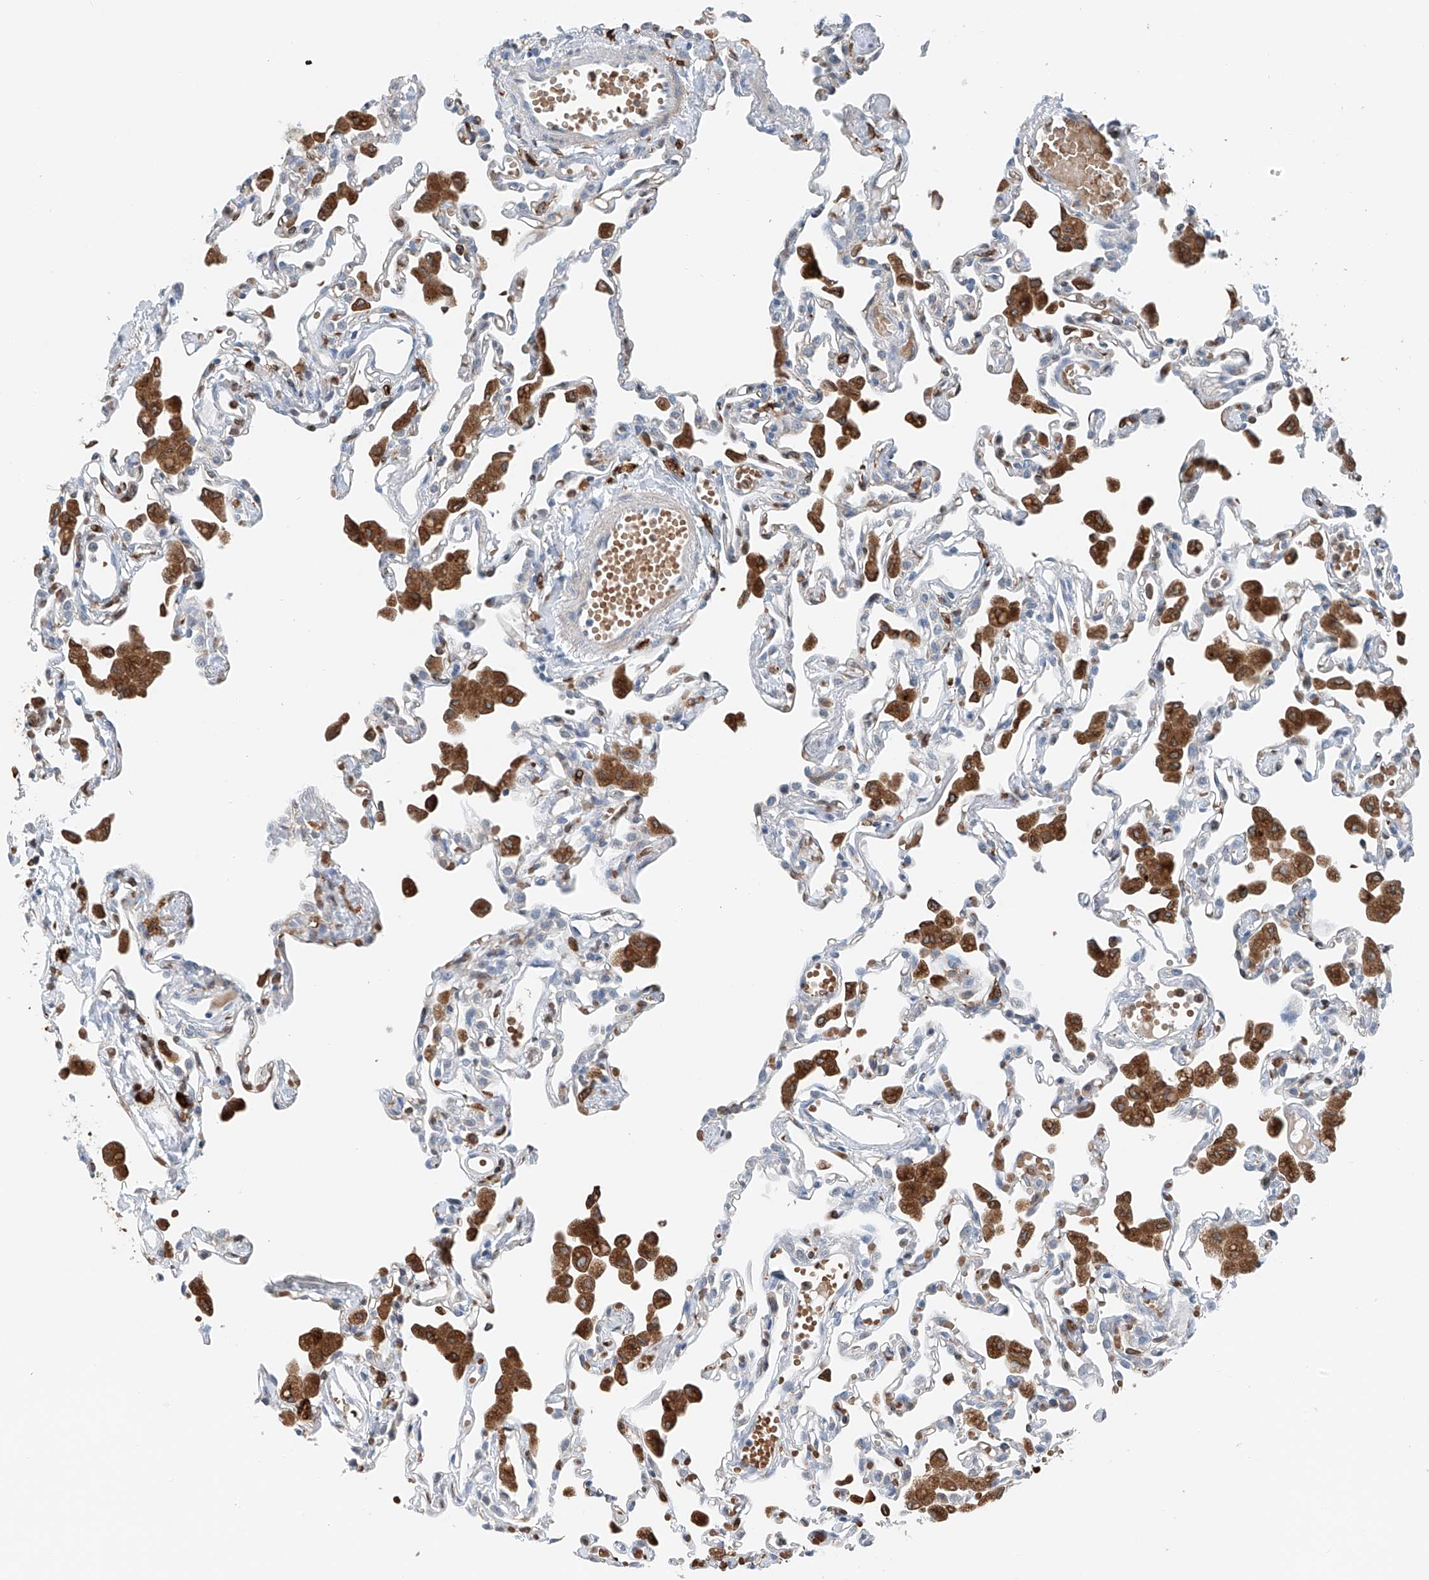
{"staining": {"intensity": "moderate", "quantity": "<25%", "location": "cytoplasmic/membranous"}, "tissue": "lung", "cell_type": "Alveolar cells", "image_type": "normal", "snomed": [{"axis": "morphology", "description": "Normal tissue, NOS"}, {"axis": "topography", "description": "Bronchus"}, {"axis": "topography", "description": "Lung"}], "caption": "About <25% of alveolar cells in benign lung reveal moderate cytoplasmic/membranous protein expression as visualized by brown immunohistochemical staining.", "gene": "TBXAS1", "patient": {"sex": "female", "age": 49}}